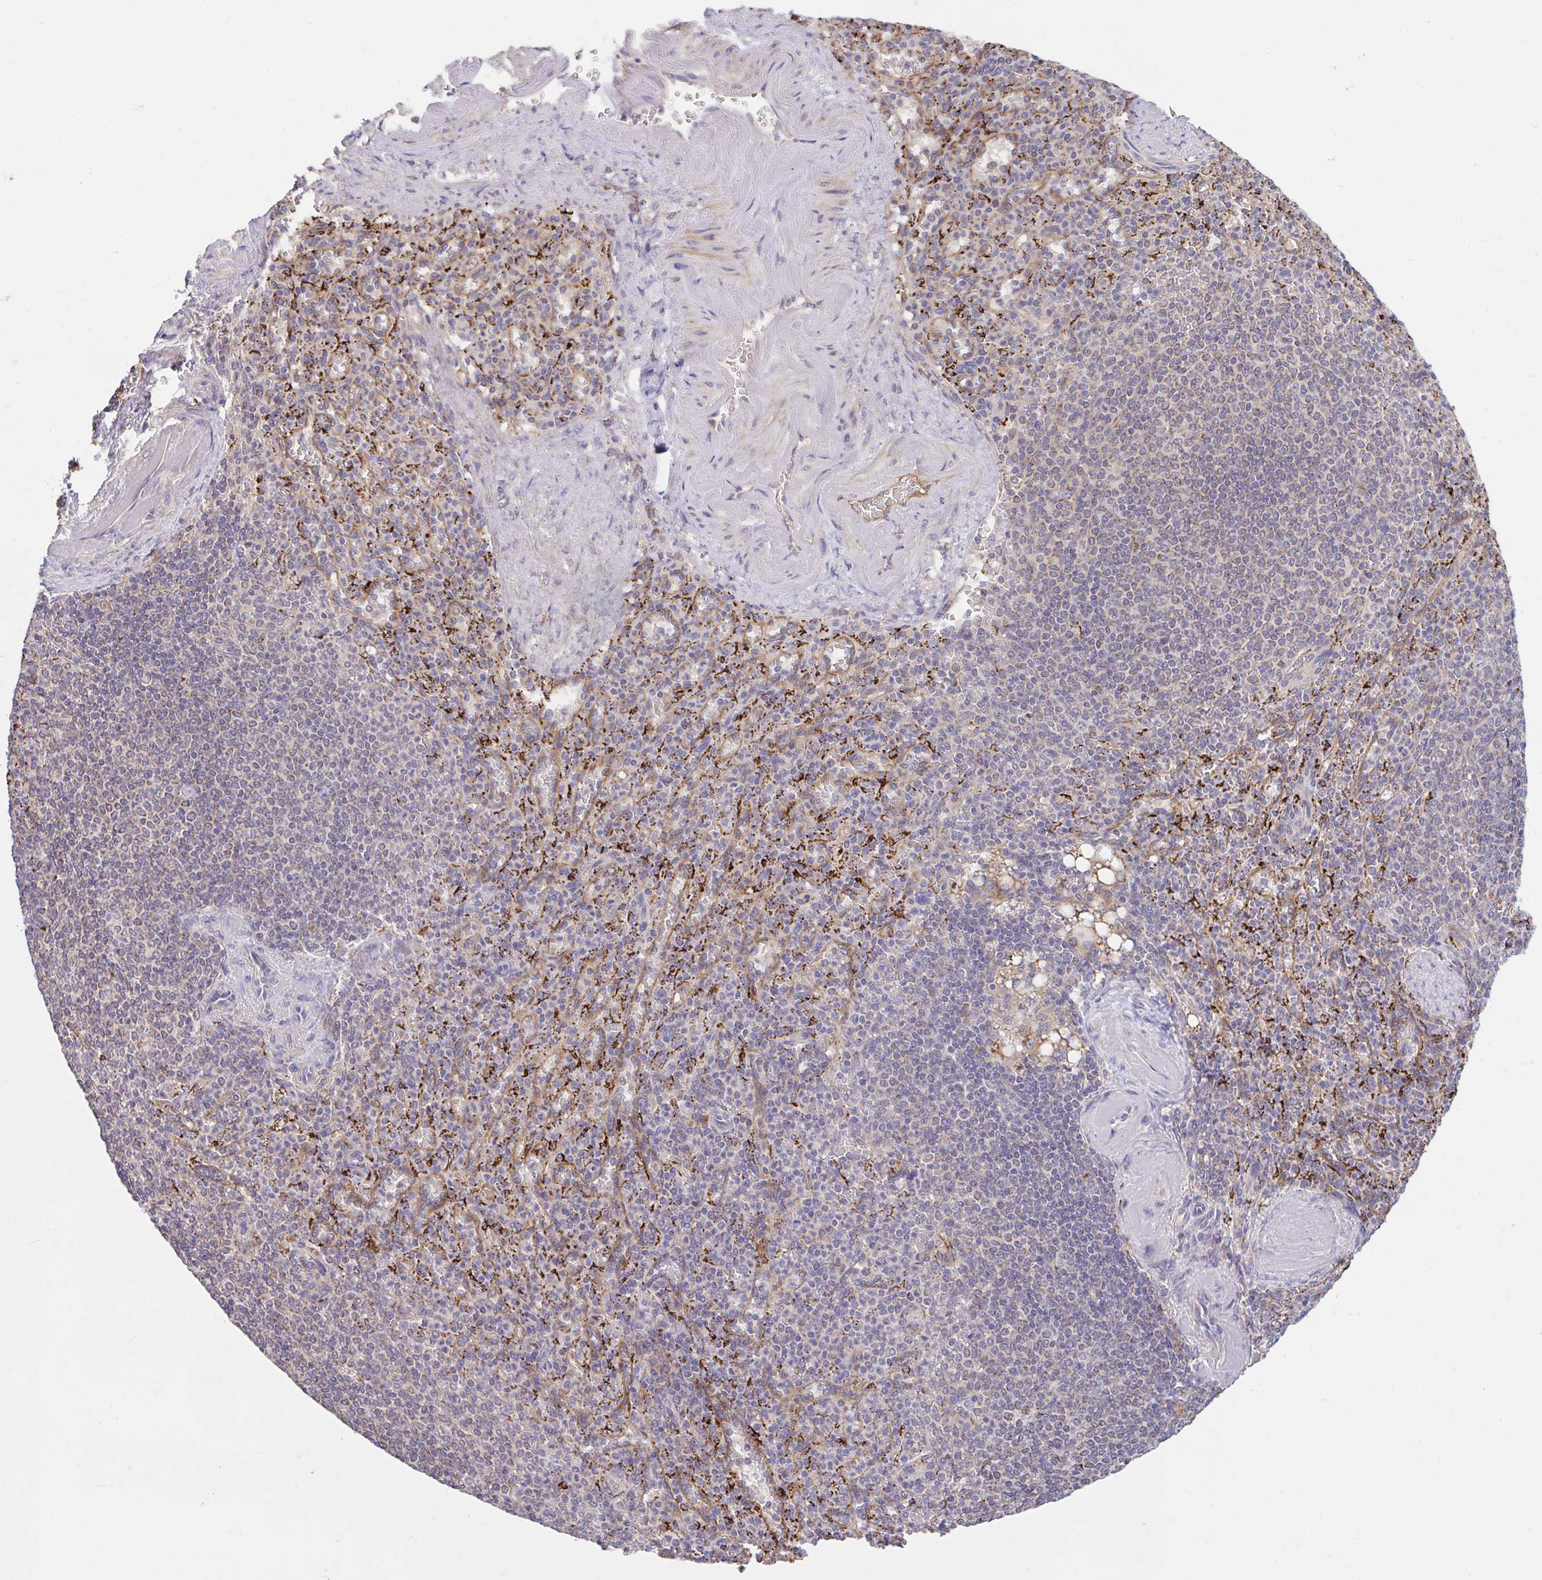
{"staining": {"intensity": "negative", "quantity": "none", "location": "none"}, "tissue": "spleen", "cell_type": "Cells in red pulp", "image_type": "normal", "snomed": [{"axis": "morphology", "description": "Normal tissue, NOS"}, {"axis": "topography", "description": "Spleen"}], "caption": "DAB (3,3'-diaminobenzidine) immunohistochemical staining of normal human spleen displays no significant staining in cells in red pulp.", "gene": "RALBP1", "patient": {"sex": "female", "age": 74}}